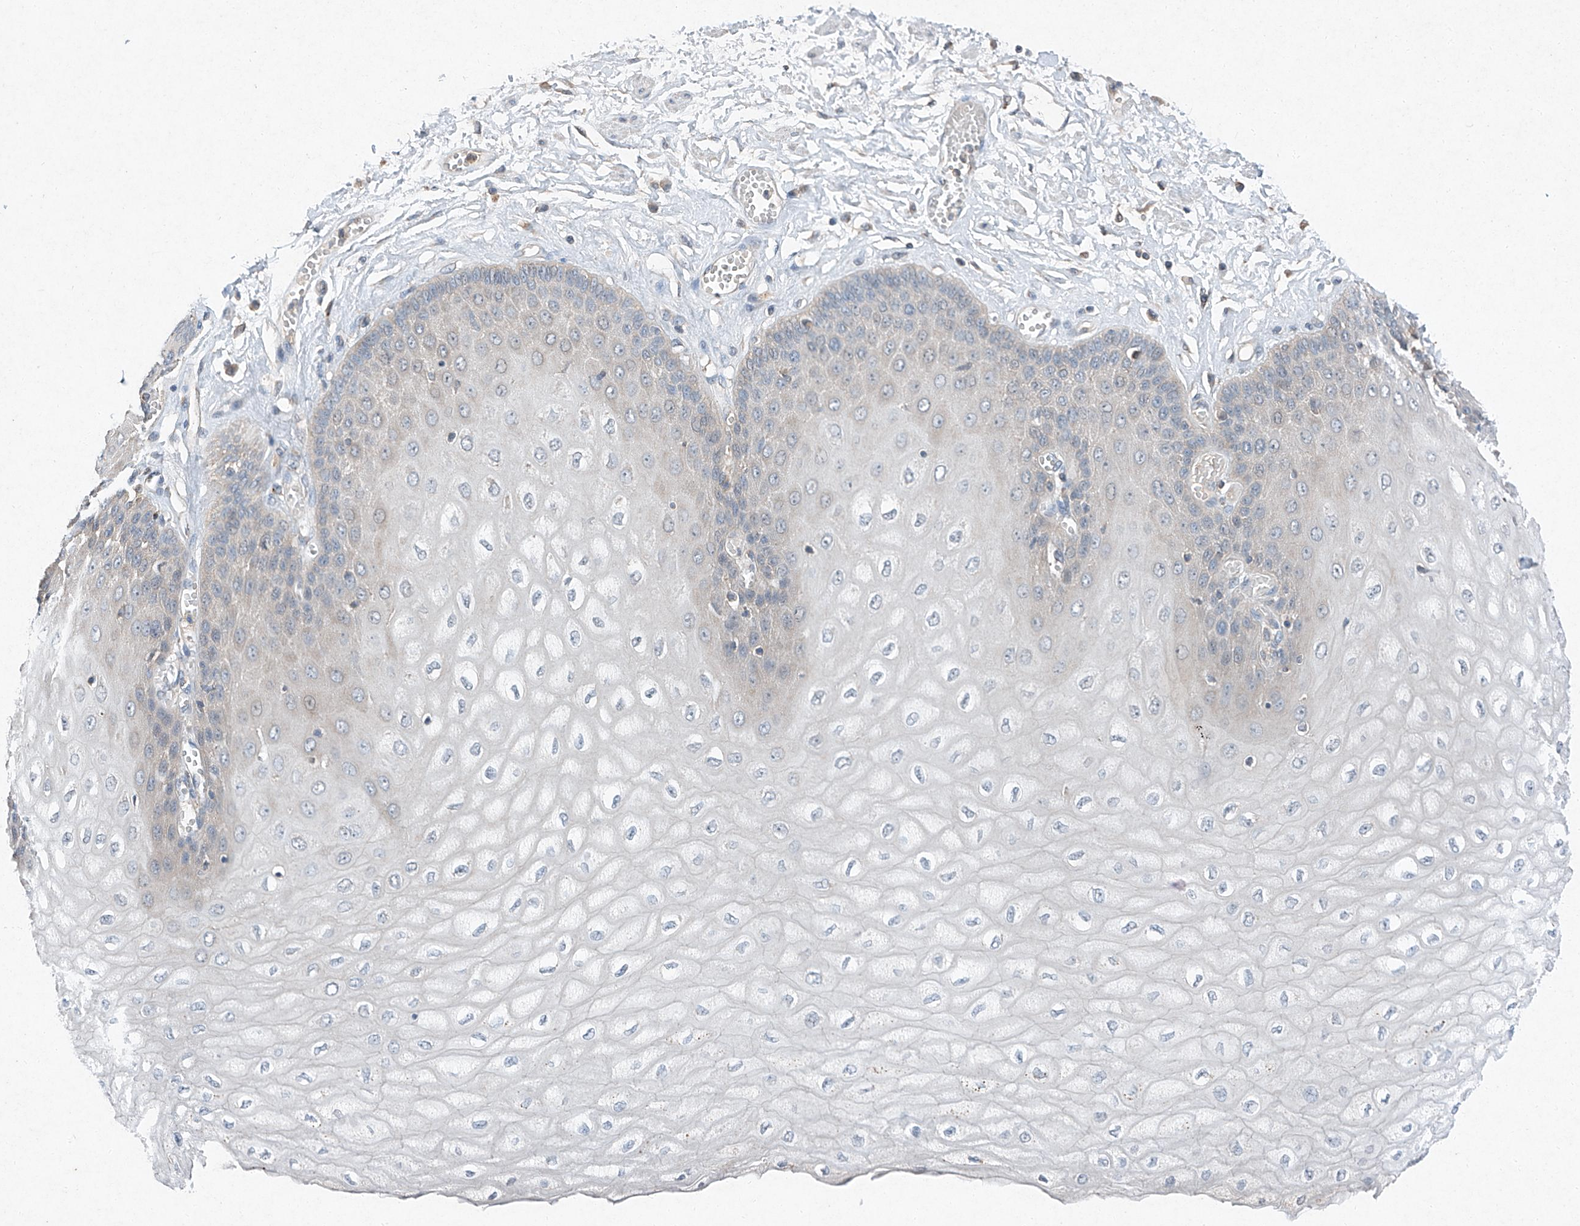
{"staining": {"intensity": "weak", "quantity": "25%-75%", "location": "cytoplasmic/membranous"}, "tissue": "esophagus", "cell_type": "Squamous epithelial cells", "image_type": "normal", "snomed": [{"axis": "morphology", "description": "Normal tissue, NOS"}, {"axis": "topography", "description": "Esophagus"}], "caption": "A brown stain labels weak cytoplasmic/membranous positivity of a protein in squamous epithelial cells of benign human esophagus.", "gene": "RUSC1", "patient": {"sex": "male", "age": 60}}